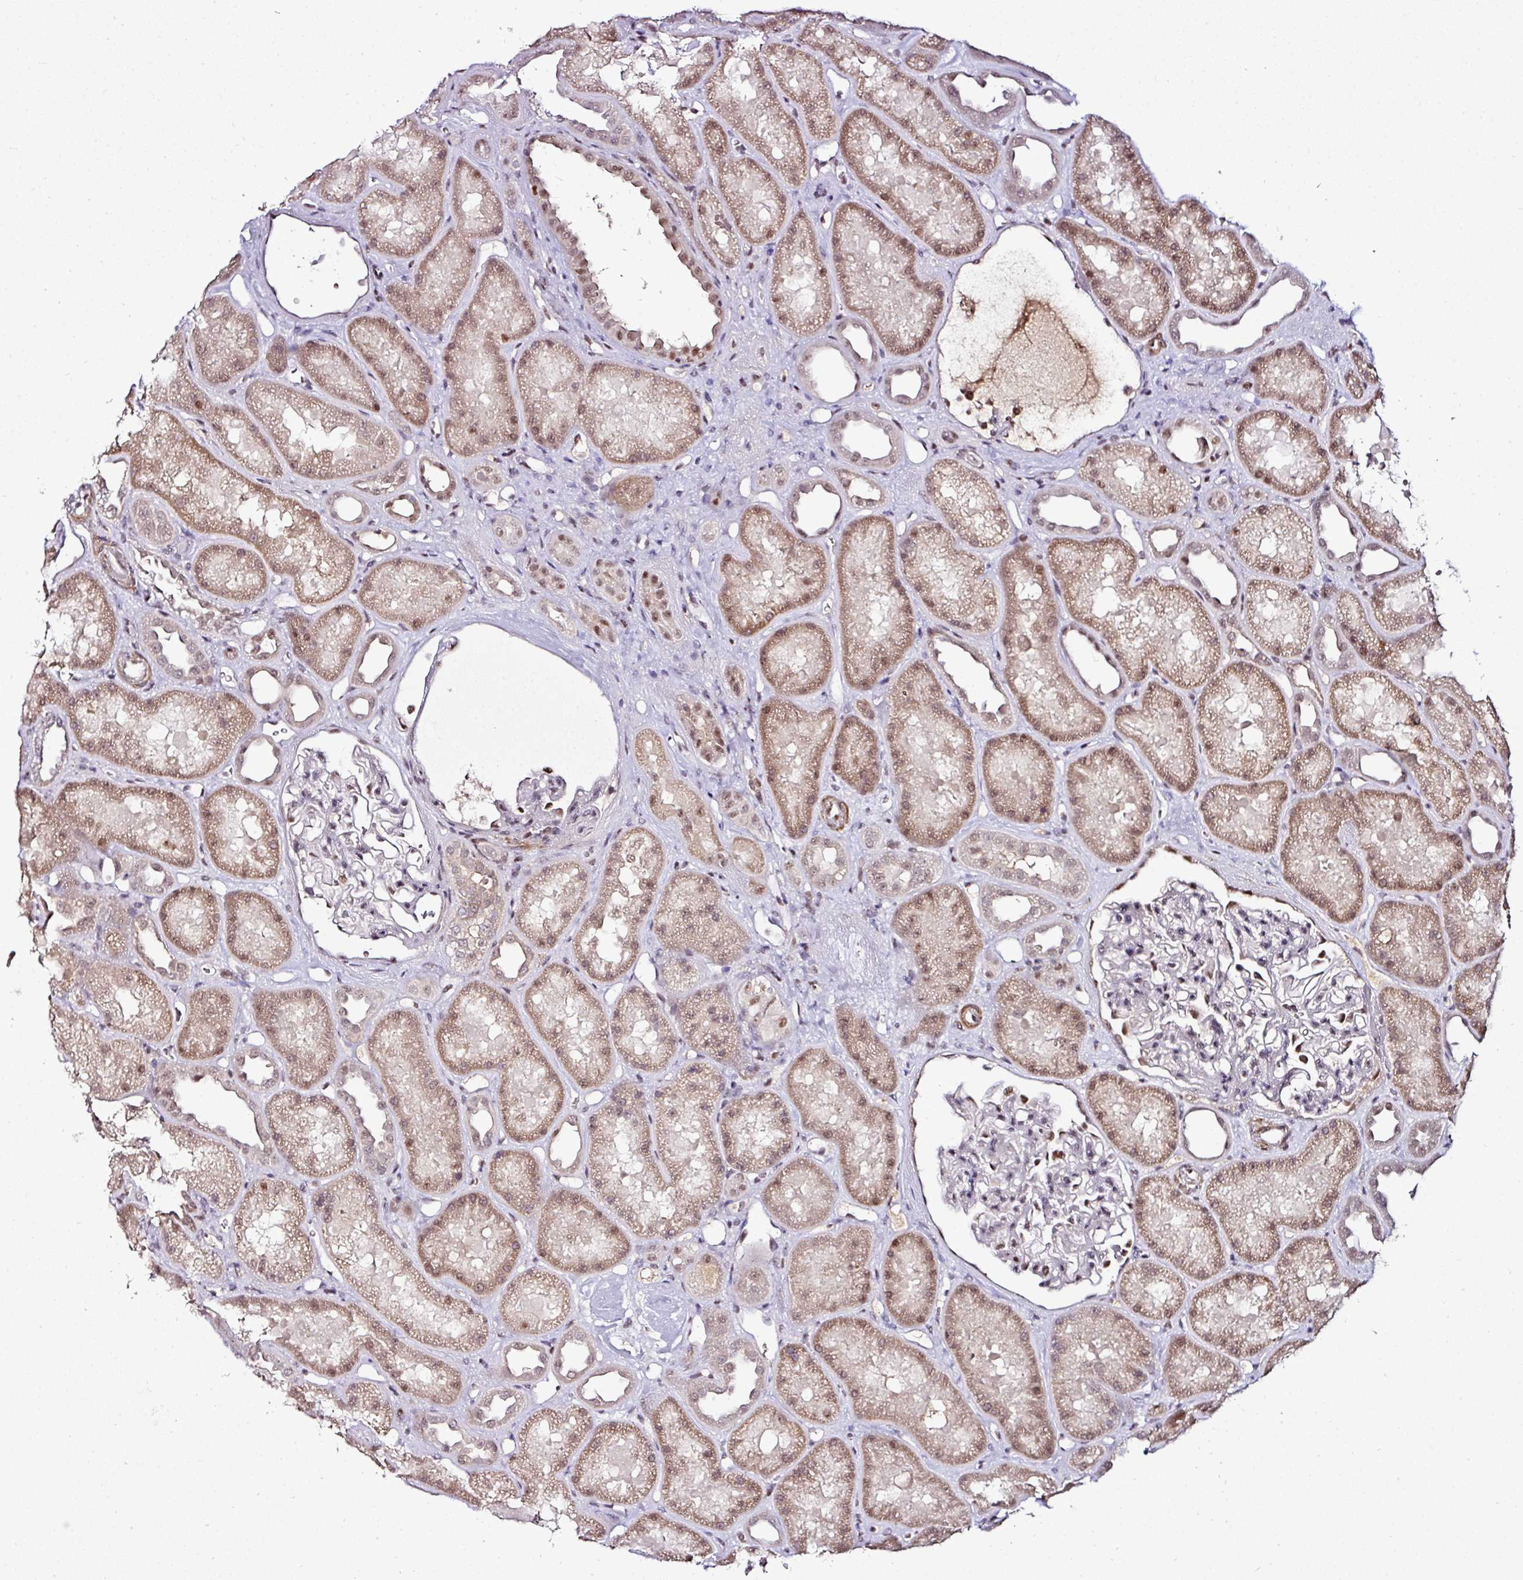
{"staining": {"intensity": "weak", "quantity": "25%-75%", "location": "nuclear"}, "tissue": "kidney", "cell_type": "Cells in glomeruli", "image_type": "normal", "snomed": [{"axis": "morphology", "description": "Normal tissue, NOS"}, {"axis": "topography", "description": "Kidney"}], "caption": "Protein staining of normal kidney displays weak nuclear positivity in approximately 25%-75% of cells in glomeruli.", "gene": "KLF16", "patient": {"sex": "male", "age": 61}}